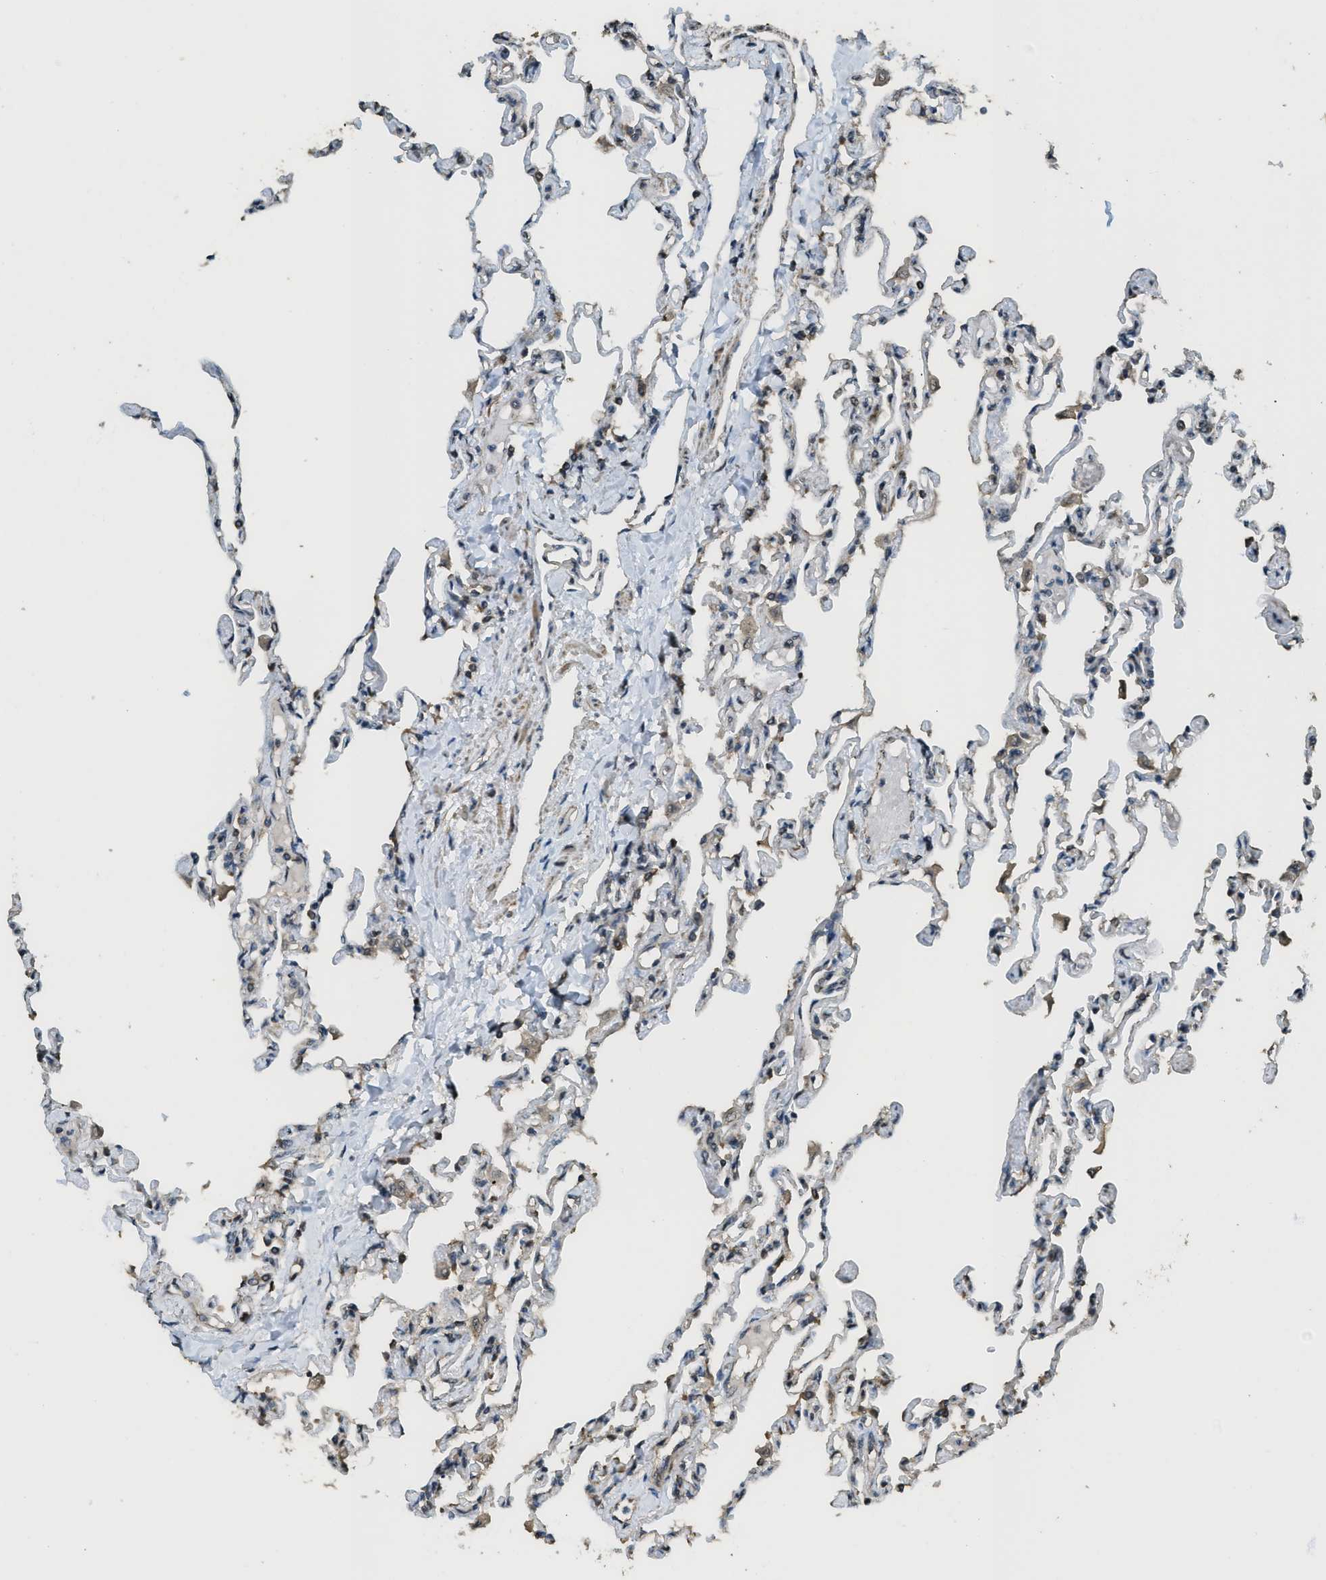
{"staining": {"intensity": "strong", "quantity": "25%-75%", "location": "cytoplasmic/membranous"}, "tissue": "lung", "cell_type": "Alveolar cells", "image_type": "normal", "snomed": [{"axis": "morphology", "description": "Normal tissue, NOS"}, {"axis": "topography", "description": "Lung"}], "caption": "Alveolar cells demonstrate high levels of strong cytoplasmic/membranous positivity in approximately 25%-75% of cells in unremarkable lung. (IHC, brightfield microscopy, high magnification).", "gene": "CTPS1", "patient": {"sex": "male", "age": 21}}